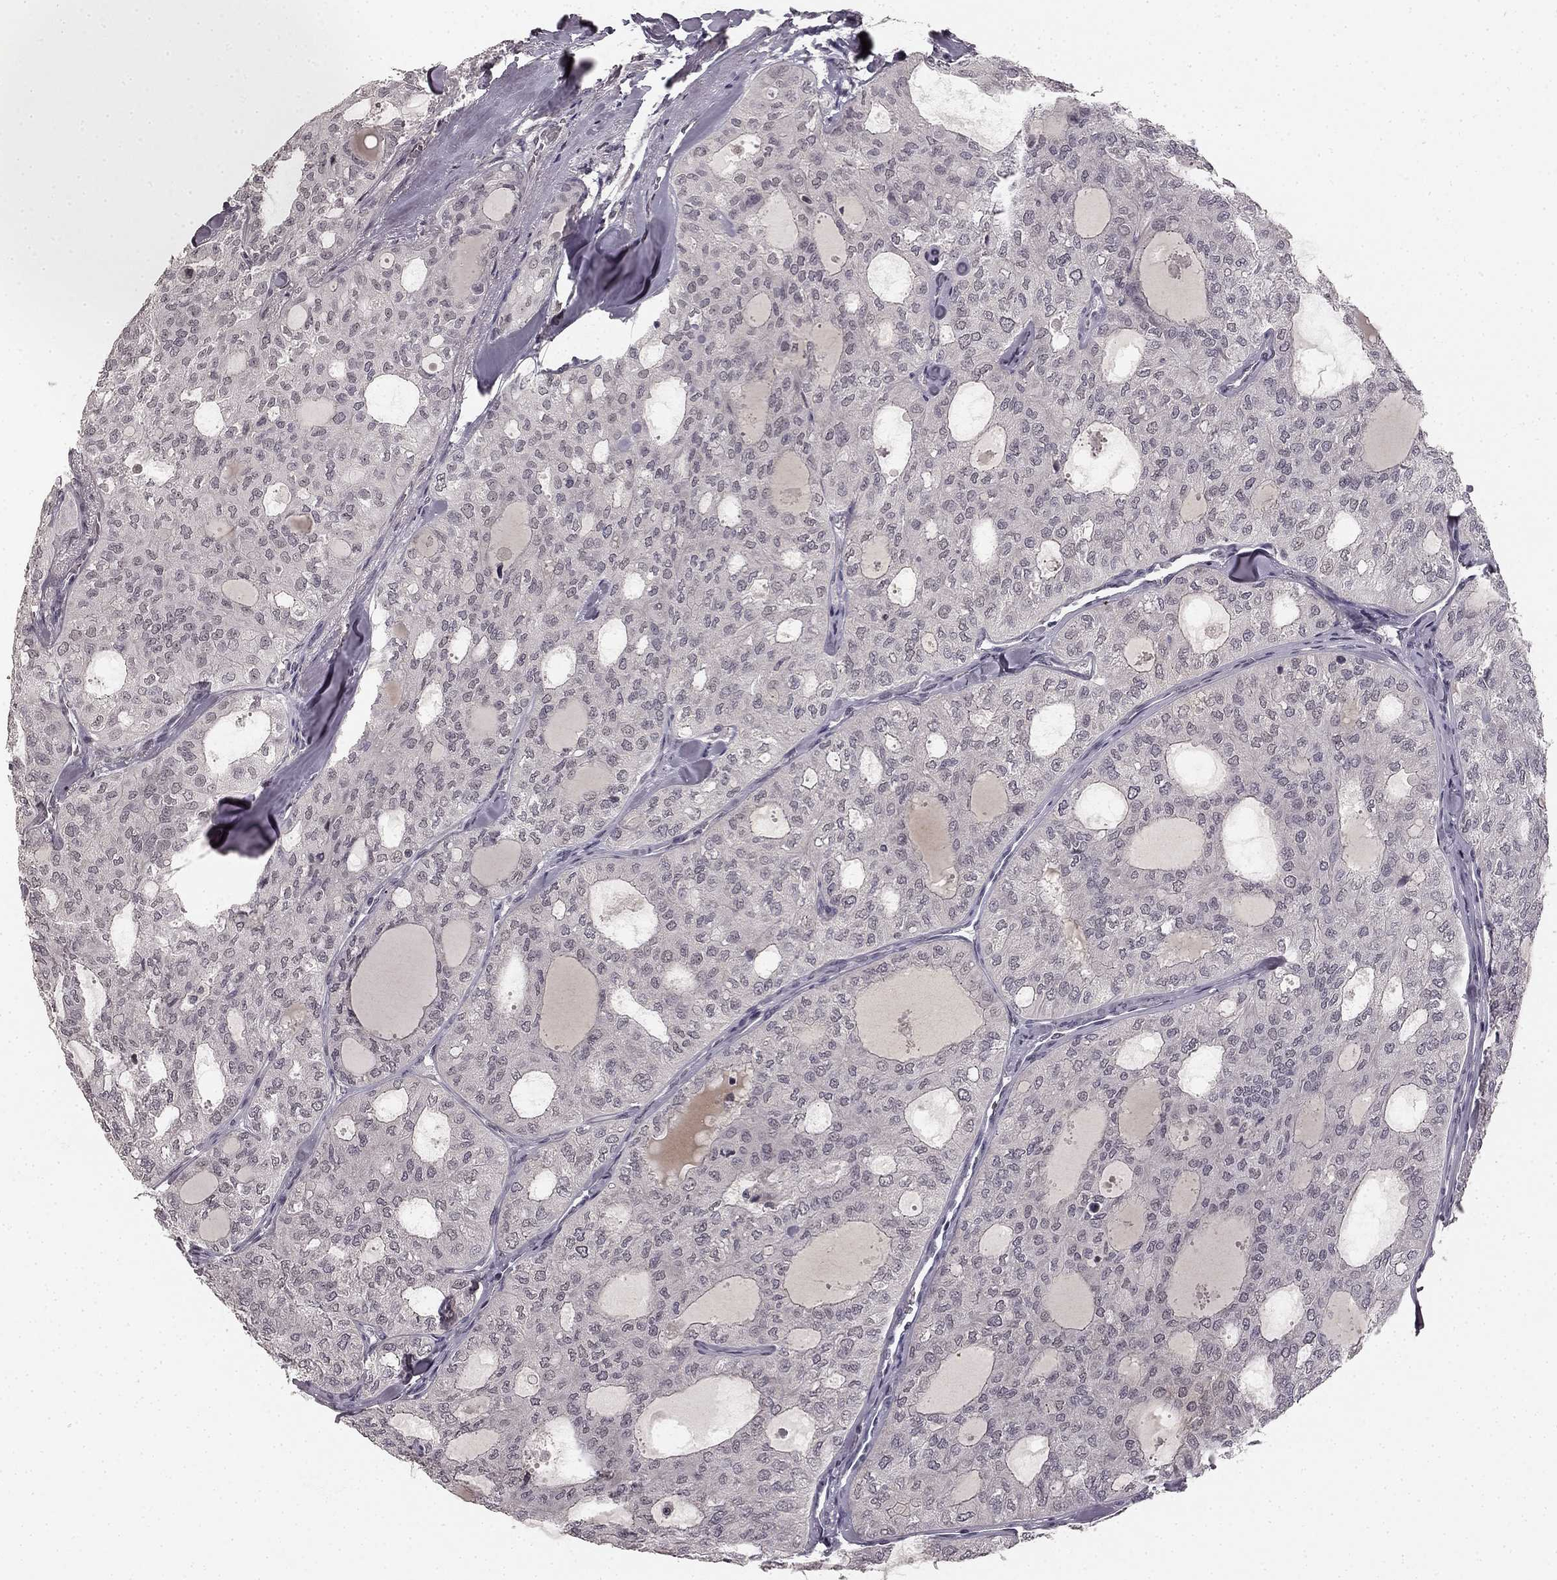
{"staining": {"intensity": "negative", "quantity": "none", "location": "none"}, "tissue": "thyroid cancer", "cell_type": "Tumor cells", "image_type": "cancer", "snomed": [{"axis": "morphology", "description": "Follicular adenoma carcinoma, NOS"}, {"axis": "topography", "description": "Thyroid gland"}], "caption": "Photomicrograph shows no protein expression in tumor cells of thyroid cancer tissue.", "gene": "HCN4", "patient": {"sex": "male", "age": 75}}